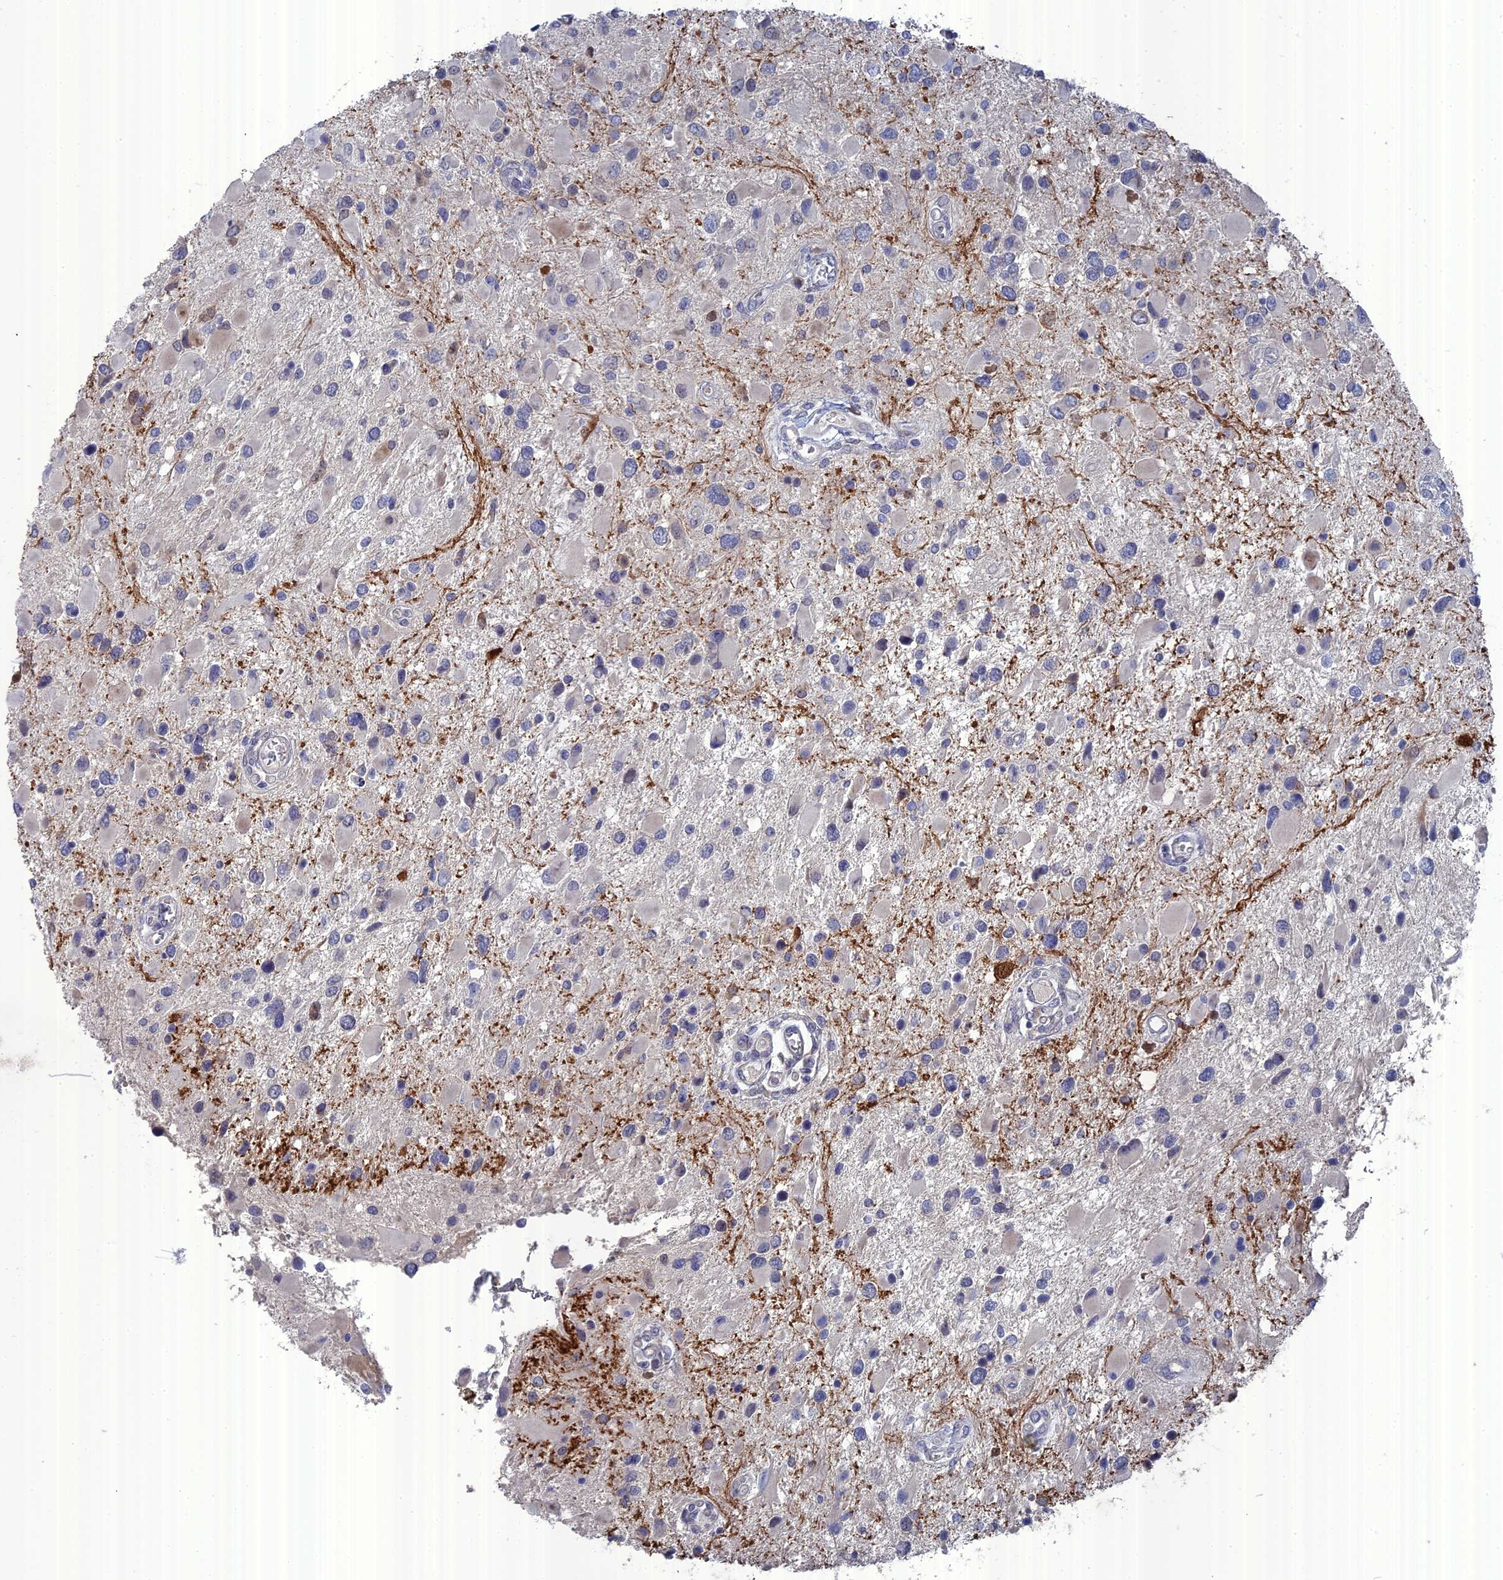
{"staining": {"intensity": "negative", "quantity": "none", "location": "none"}, "tissue": "glioma", "cell_type": "Tumor cells", "image_type": "cancer", "snomed": [{"axis": "morphology", "description": "Glioma, malignant, High grade"}, {"axis": "topography", "description": "Brain"}], "caption": "This is an immunohistochemistry image of human malignant glioma (high-grade). There is no staining in tumor cells.", "gene": "TMEM161A", "patient": {"sex": "male", "age": 53}}